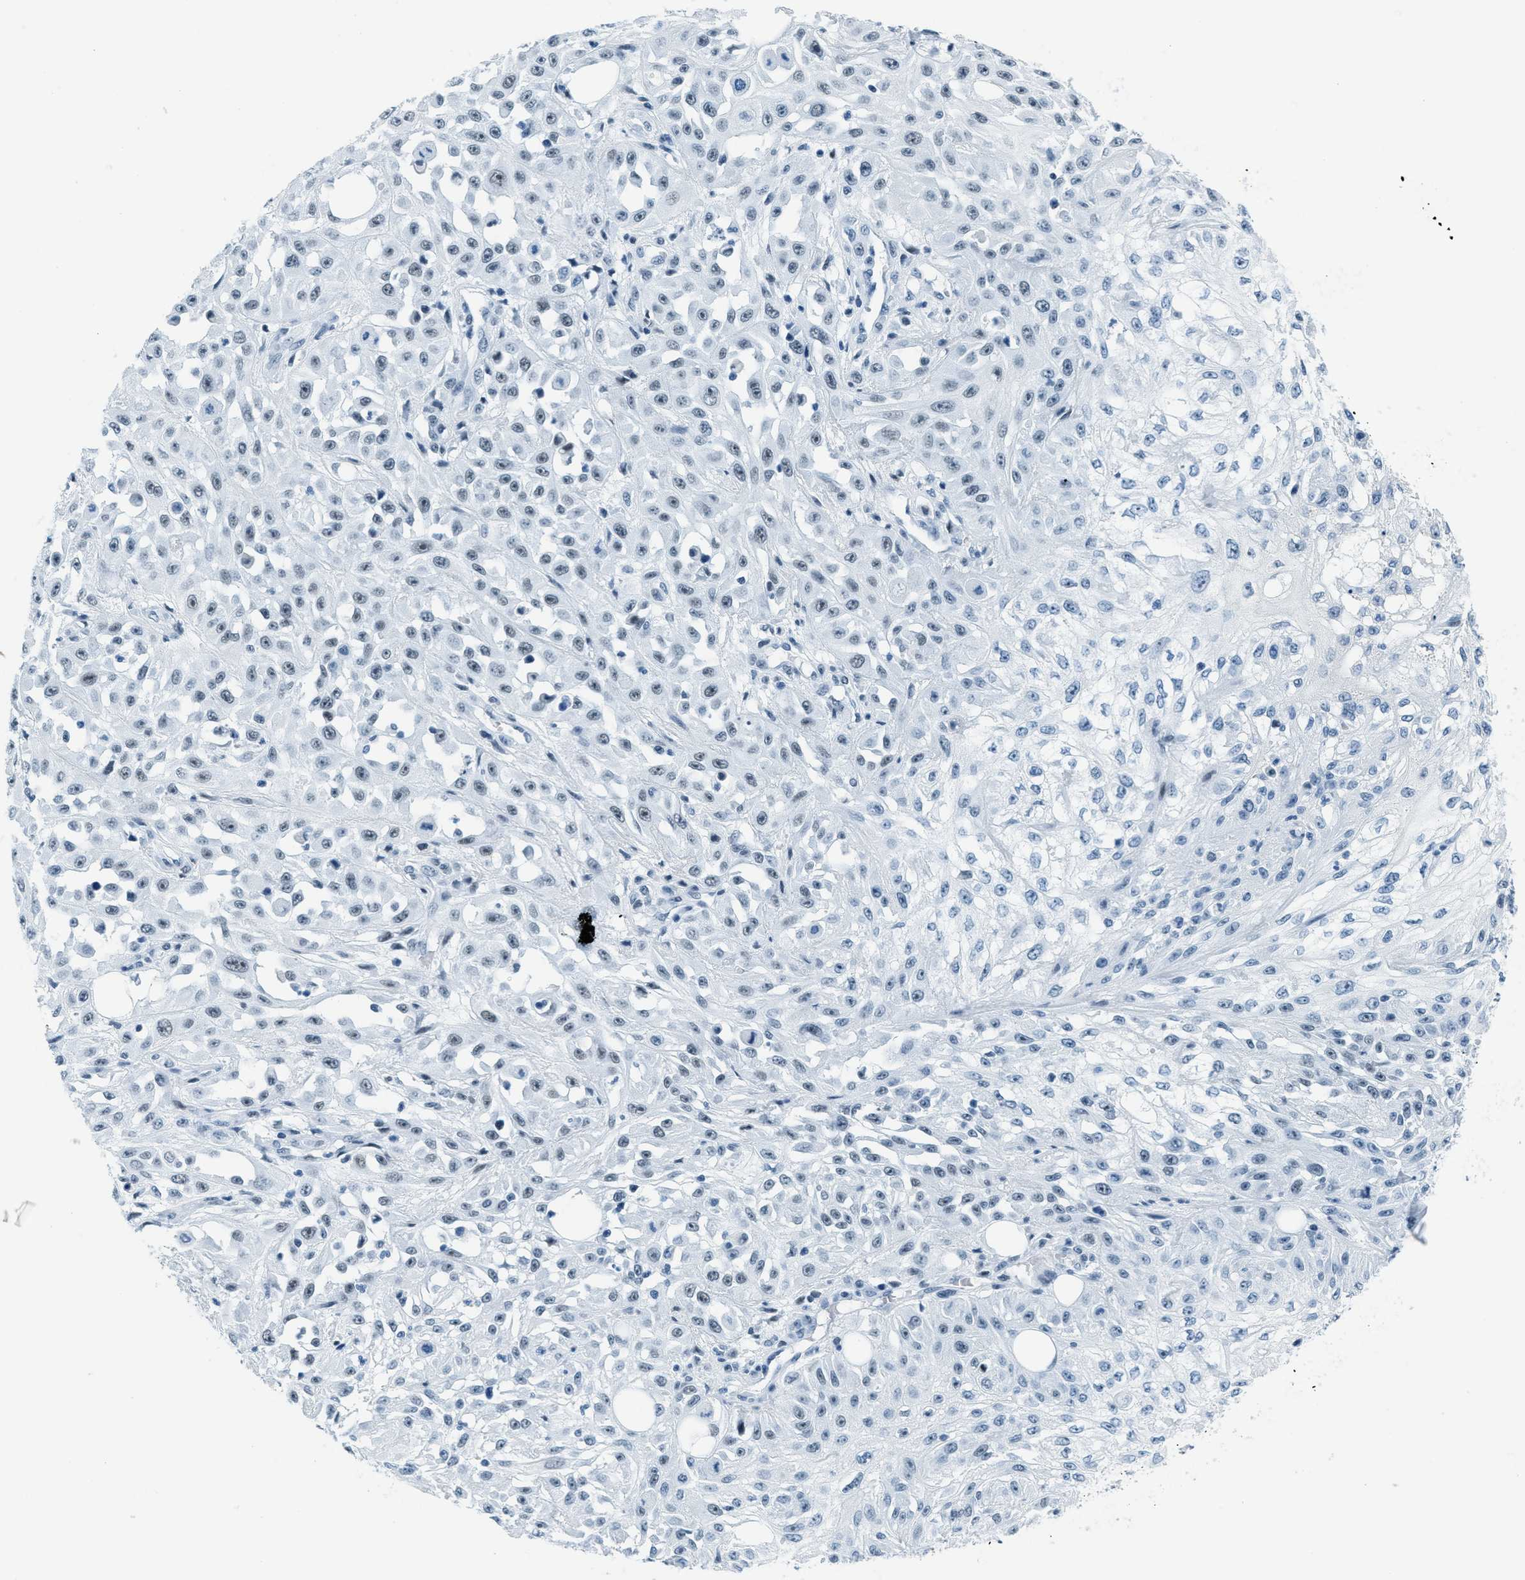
{"staining": {"intensity": "weak", "quantity": "25%-75%", "location": "nuclear"}, "tissue": "skin cancer", "cell_type": "Tumor cells", "image_type": "cancer", "snomed": [{"axis": "morphology", "description": "Squamous cell carcinoma, NOS"}, {"axis": "morphology", "description": "Squamous cell carcinoma, metastatic, NOS"}, {"axis": "topography", "description": "Skin"}, {"axis": "topography", "description": "Lymph node"}], "caption": "The photomicrograph reveals a brown stain indicating the presence of a protein in the nuclear of tumor cells in squamous cell carcinoma (skin). The staining was performed using DAB, with brown indicating positive protein expression. Nuclei are stained blue with hematoxylin.", "gene": "PLA2G2A", "patient": {"sex": "male", "age": 75}}